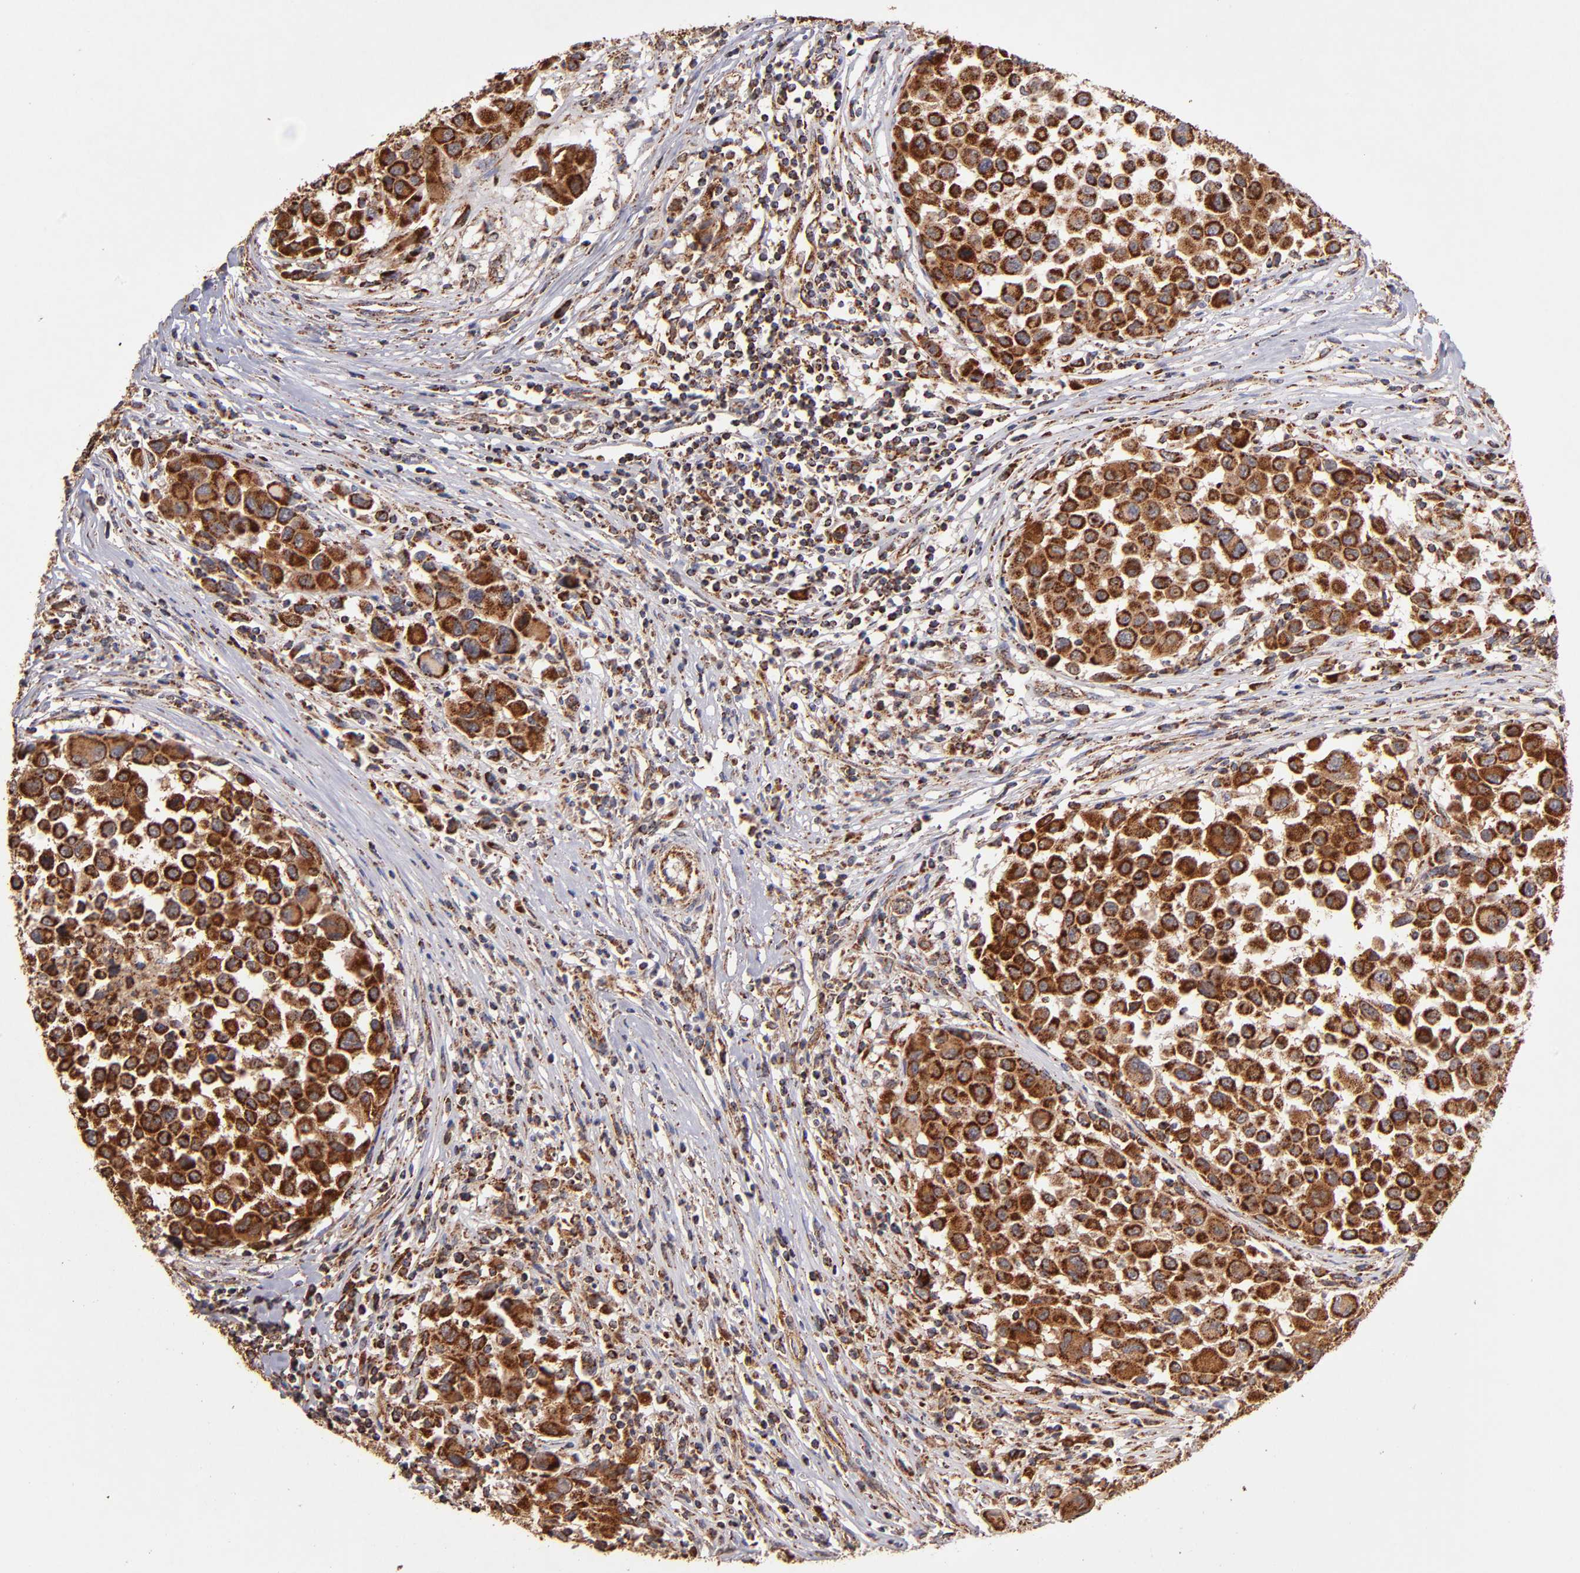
{"staining": {"intensity": "moderate", "quantity": ">75%", "location": "cytoplasmic/membranous"}, "tissue": "melanoma", "cell_type": "Tumor cells", "image_type": "cancer", "snomed": [{"axis": "morphology", "description": "Malignant melanoma, Metastatic site"}, {"axis": "topography", "description": "Lymph node"}], "caption": "The histopathology image exhibits immunohistochemical staining of malignant melanoma (metastatic site). There is moderate cytoplasmic/membranous expression is seen in about >75% of tumor cells.", "gene": "DLST", "patient": {"sex": "male", "age": 61}}